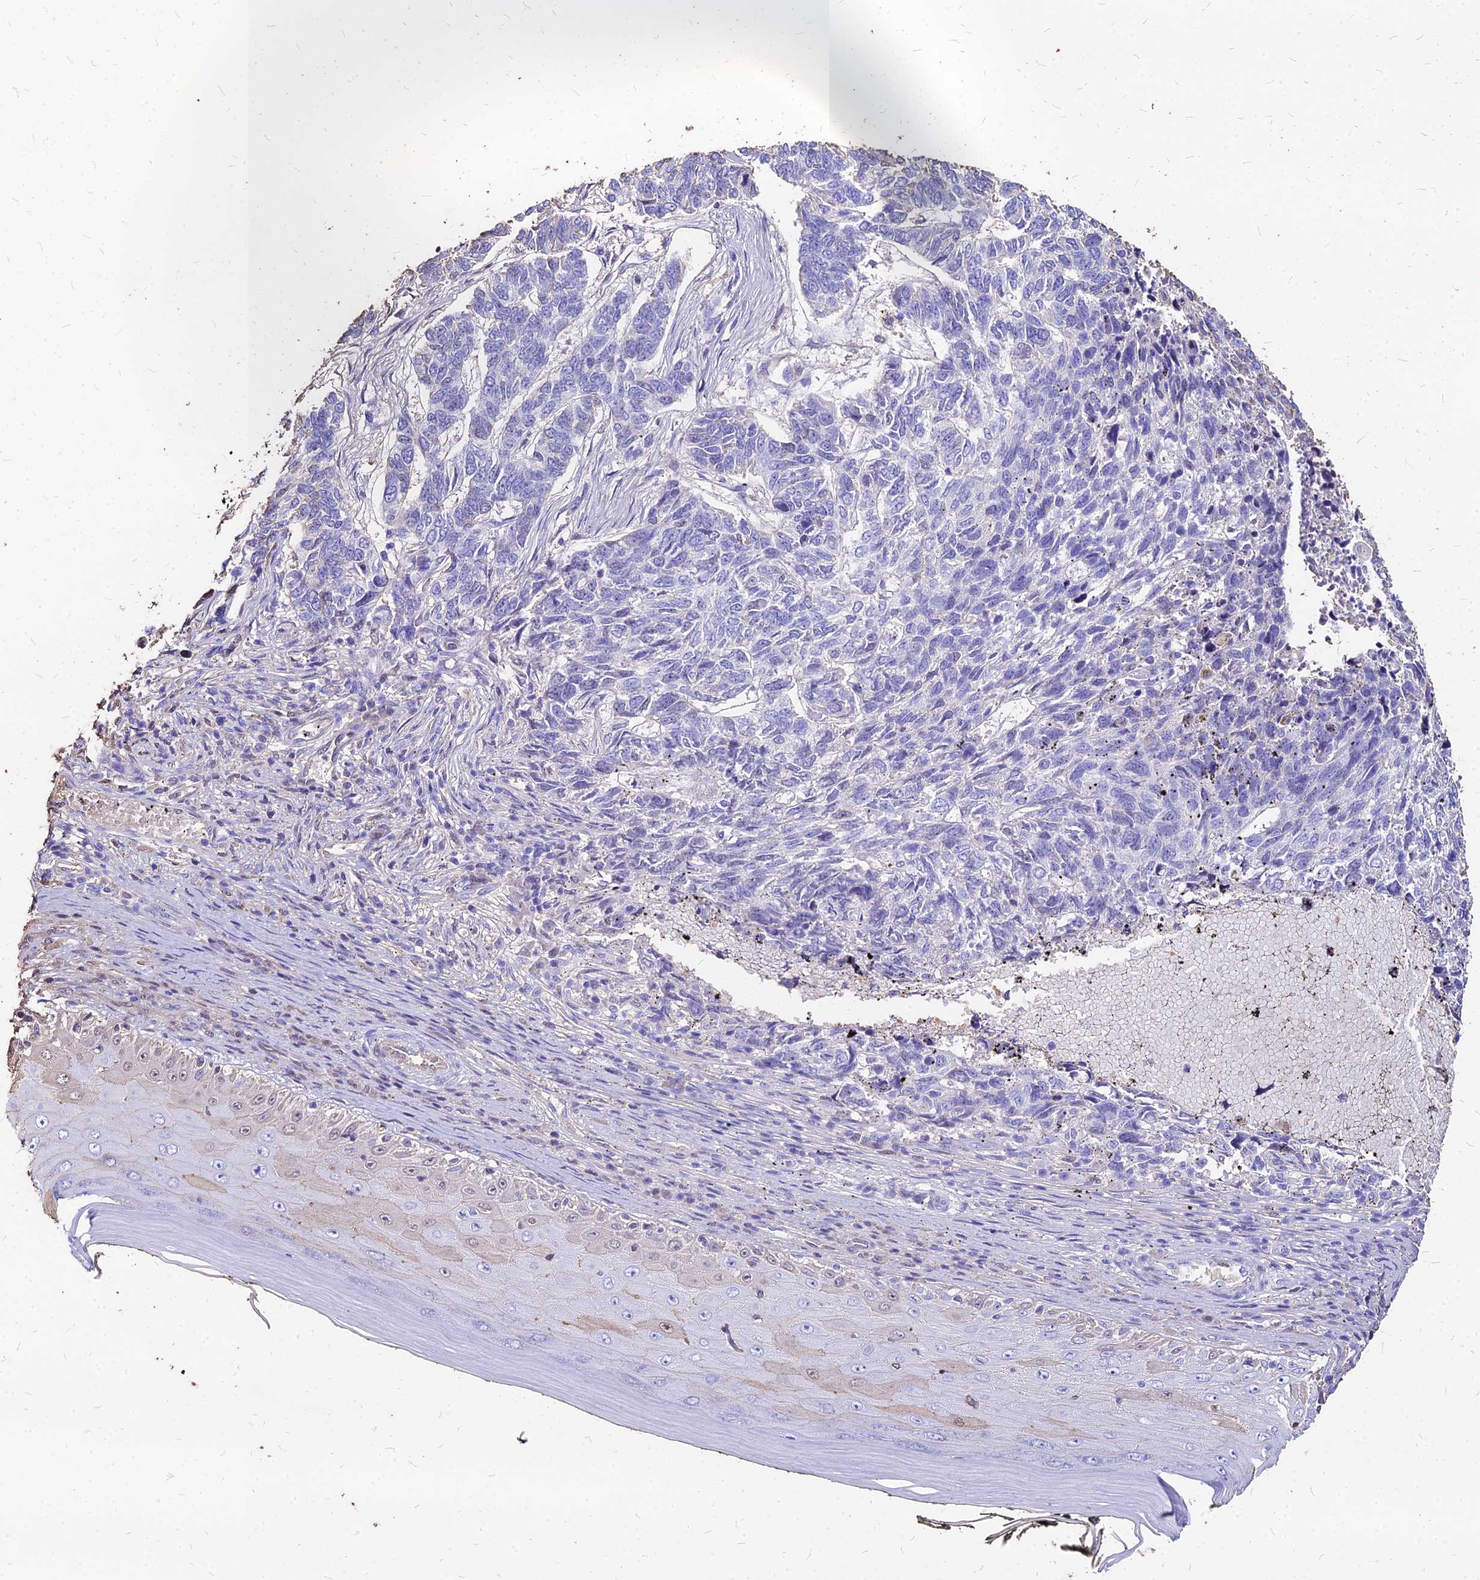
{"staining": {"intensity": "negative", "quantity": "none", "location": "none"}, "tissue": "skin cancer", "cell_type": "Tumor cells", "image_type": "cancer", "snomed": [{"axis": "morphology", "description": "Basal cell carcinoma"}, {"axis": "topography", "description": "Skin"}], "caption": "Immunohistochemistry (IHC) micrograph of neoplastic tissue: human skin basal cell carcinoma stained with DAB (3,3'-diaminobenzidine) demonstrates no significant protein expression in tumor cells.", "gene": "NME5", "patient": {"sex": "female", "age": 65}}